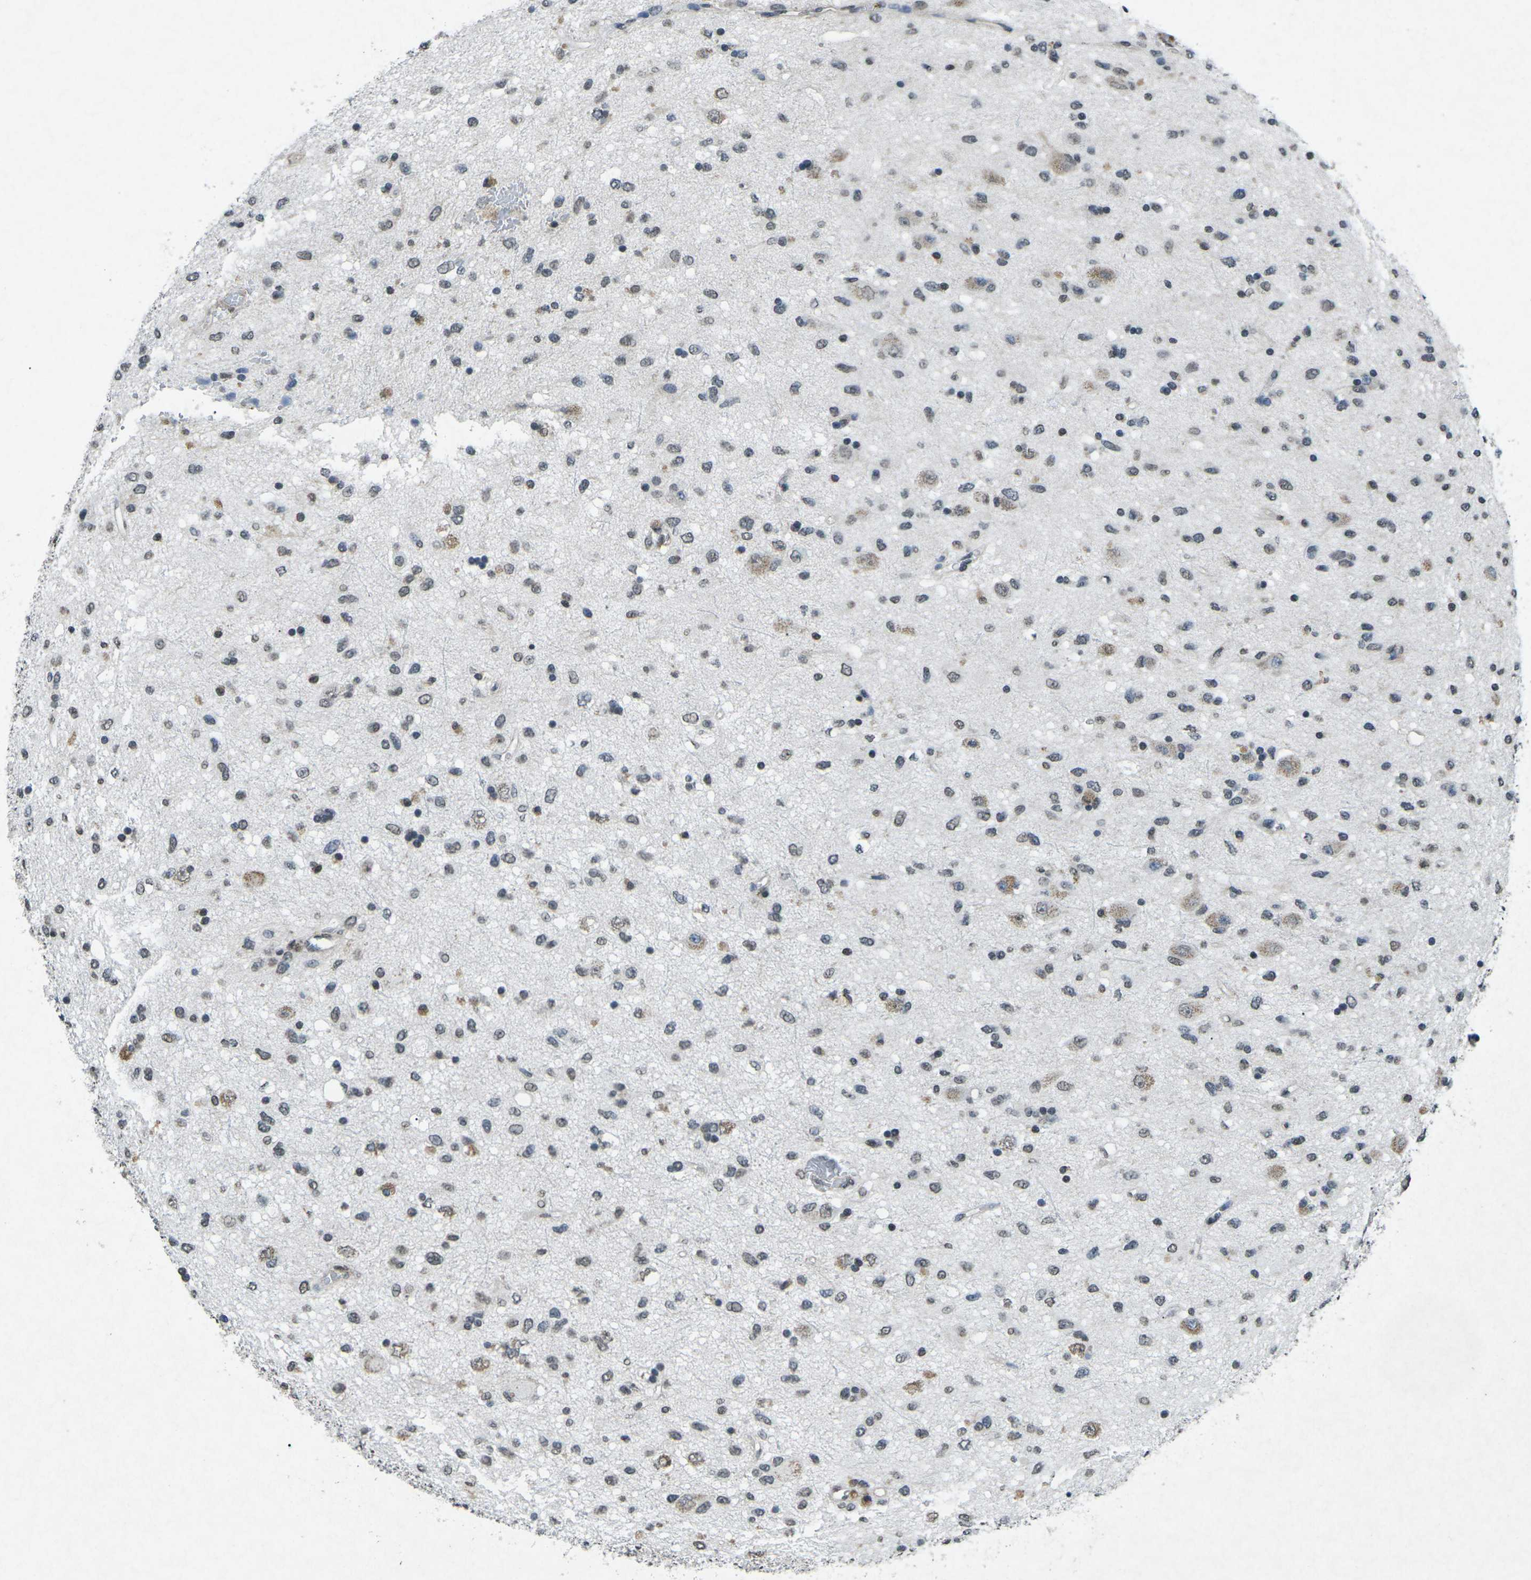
{"staining": {"intensity": "weak", "quantity": "25%-75%", "location": "cytoplasmic/membranous,nuclear"}, "tissue": "glioma", "cell_type": "Tumor cells", "image_type": "cancer", "snomed": [{"axis": "morphology", "description": "Glioma, malignant, Low grade"}, {"axis": "topography", "description": "Brain"}], "caption": "Approximately 25%-75% of tumor cells in glioma reveal weak cytoplasmic/membranous and nuclear protein staining as visualized by brown immunohistochemical staining.", "gene": "TFR2", "patient": {"sex": "male", "age": 77}}